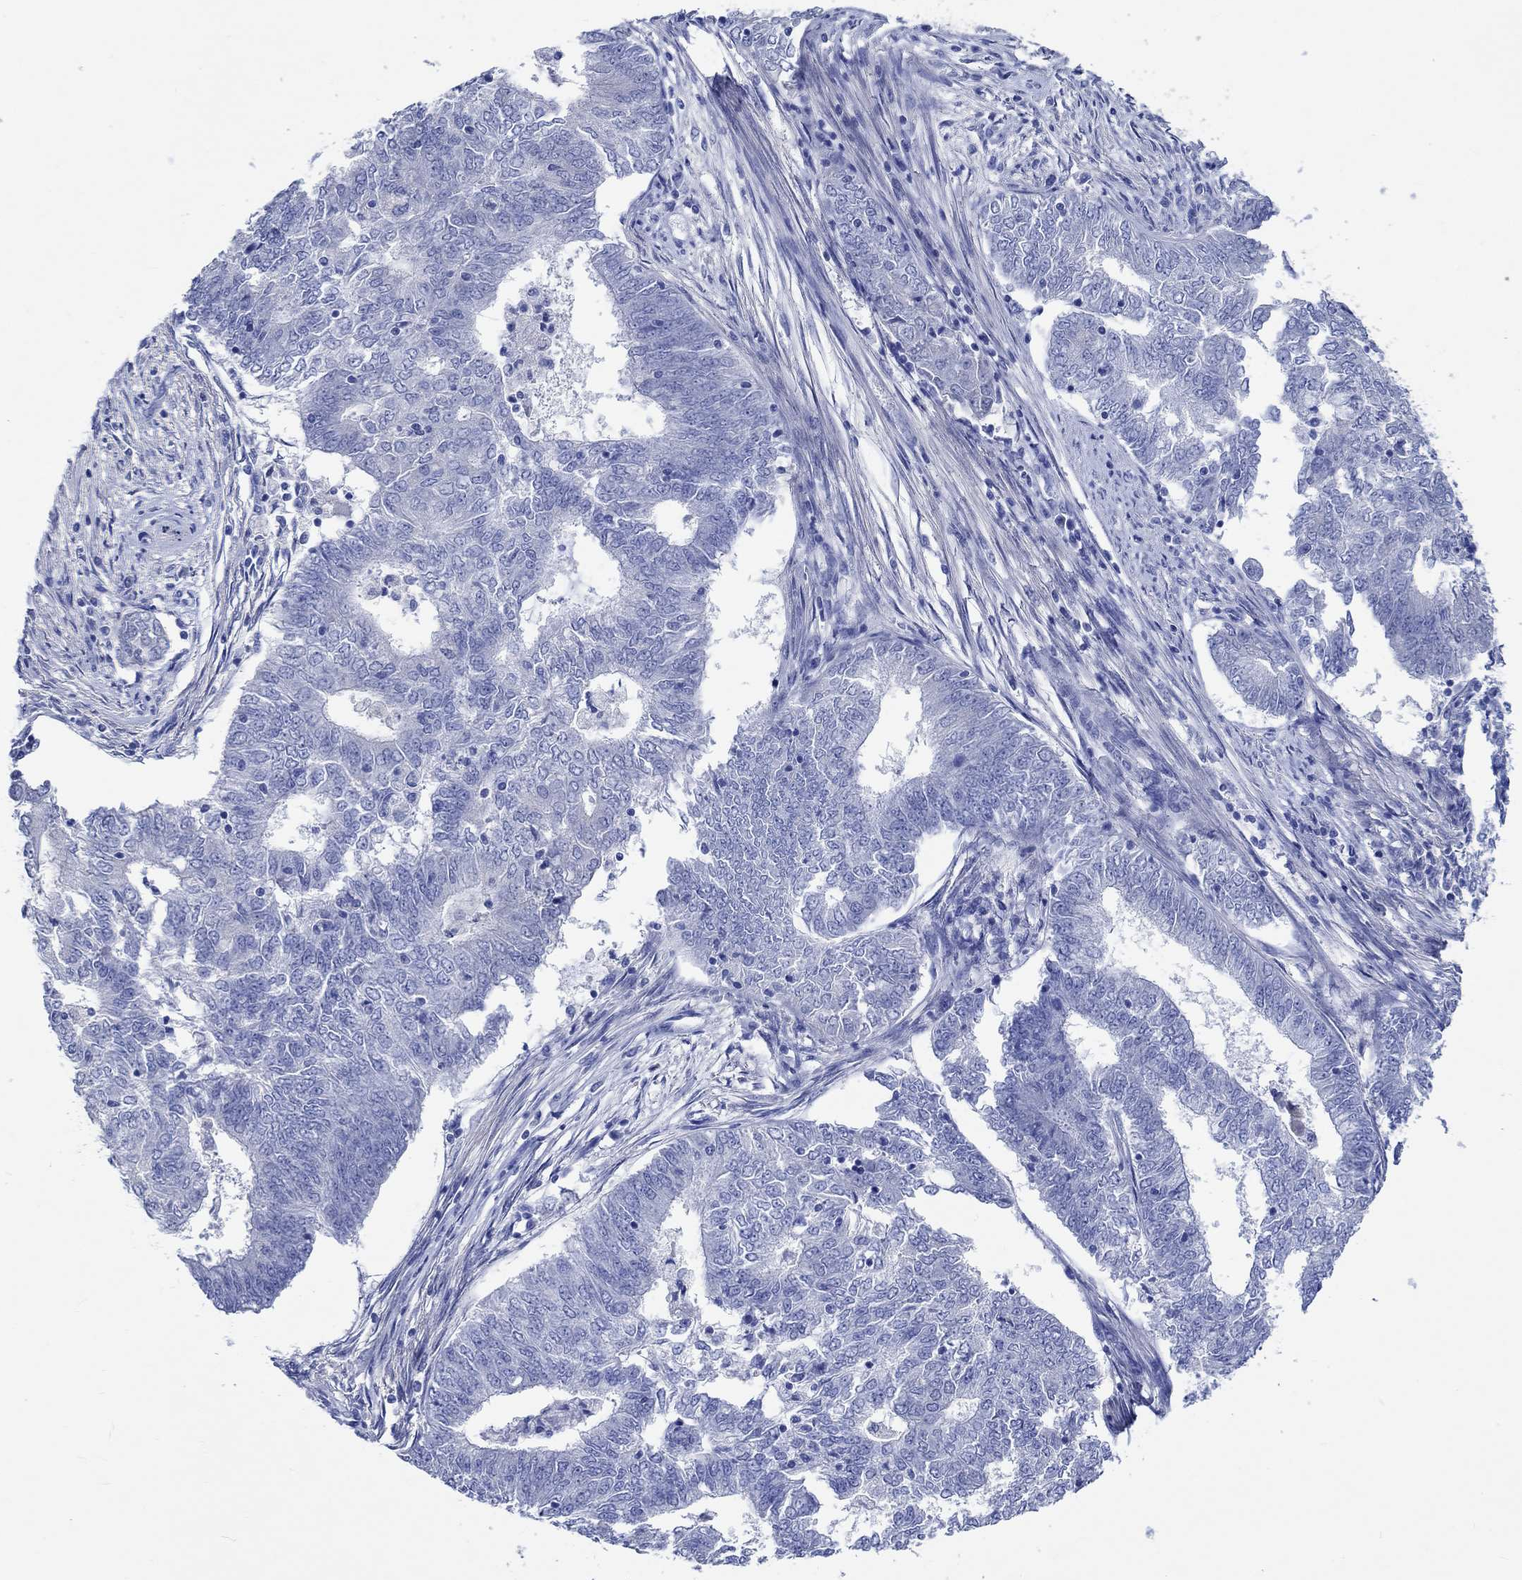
{"staining": {"intensity": "negative", "quantity": "none", "location": "none"}, "tissue": "endometrial cancer", "cell_type": "Tumor cells", "image_type": "cancer", "snomed": [{"axis": "morphology", "description": "Adenocarcinoma, NOS"}, {"axis": "topography", "description": "Endometrium"}], "caption": "The immunohistochemistry histopathology image has no significant staining in tumor cells of adenocarcinoma (endometrial) tissue.", "gene": "SHISA4", "patient": {"sex": "female", "age": 62}}